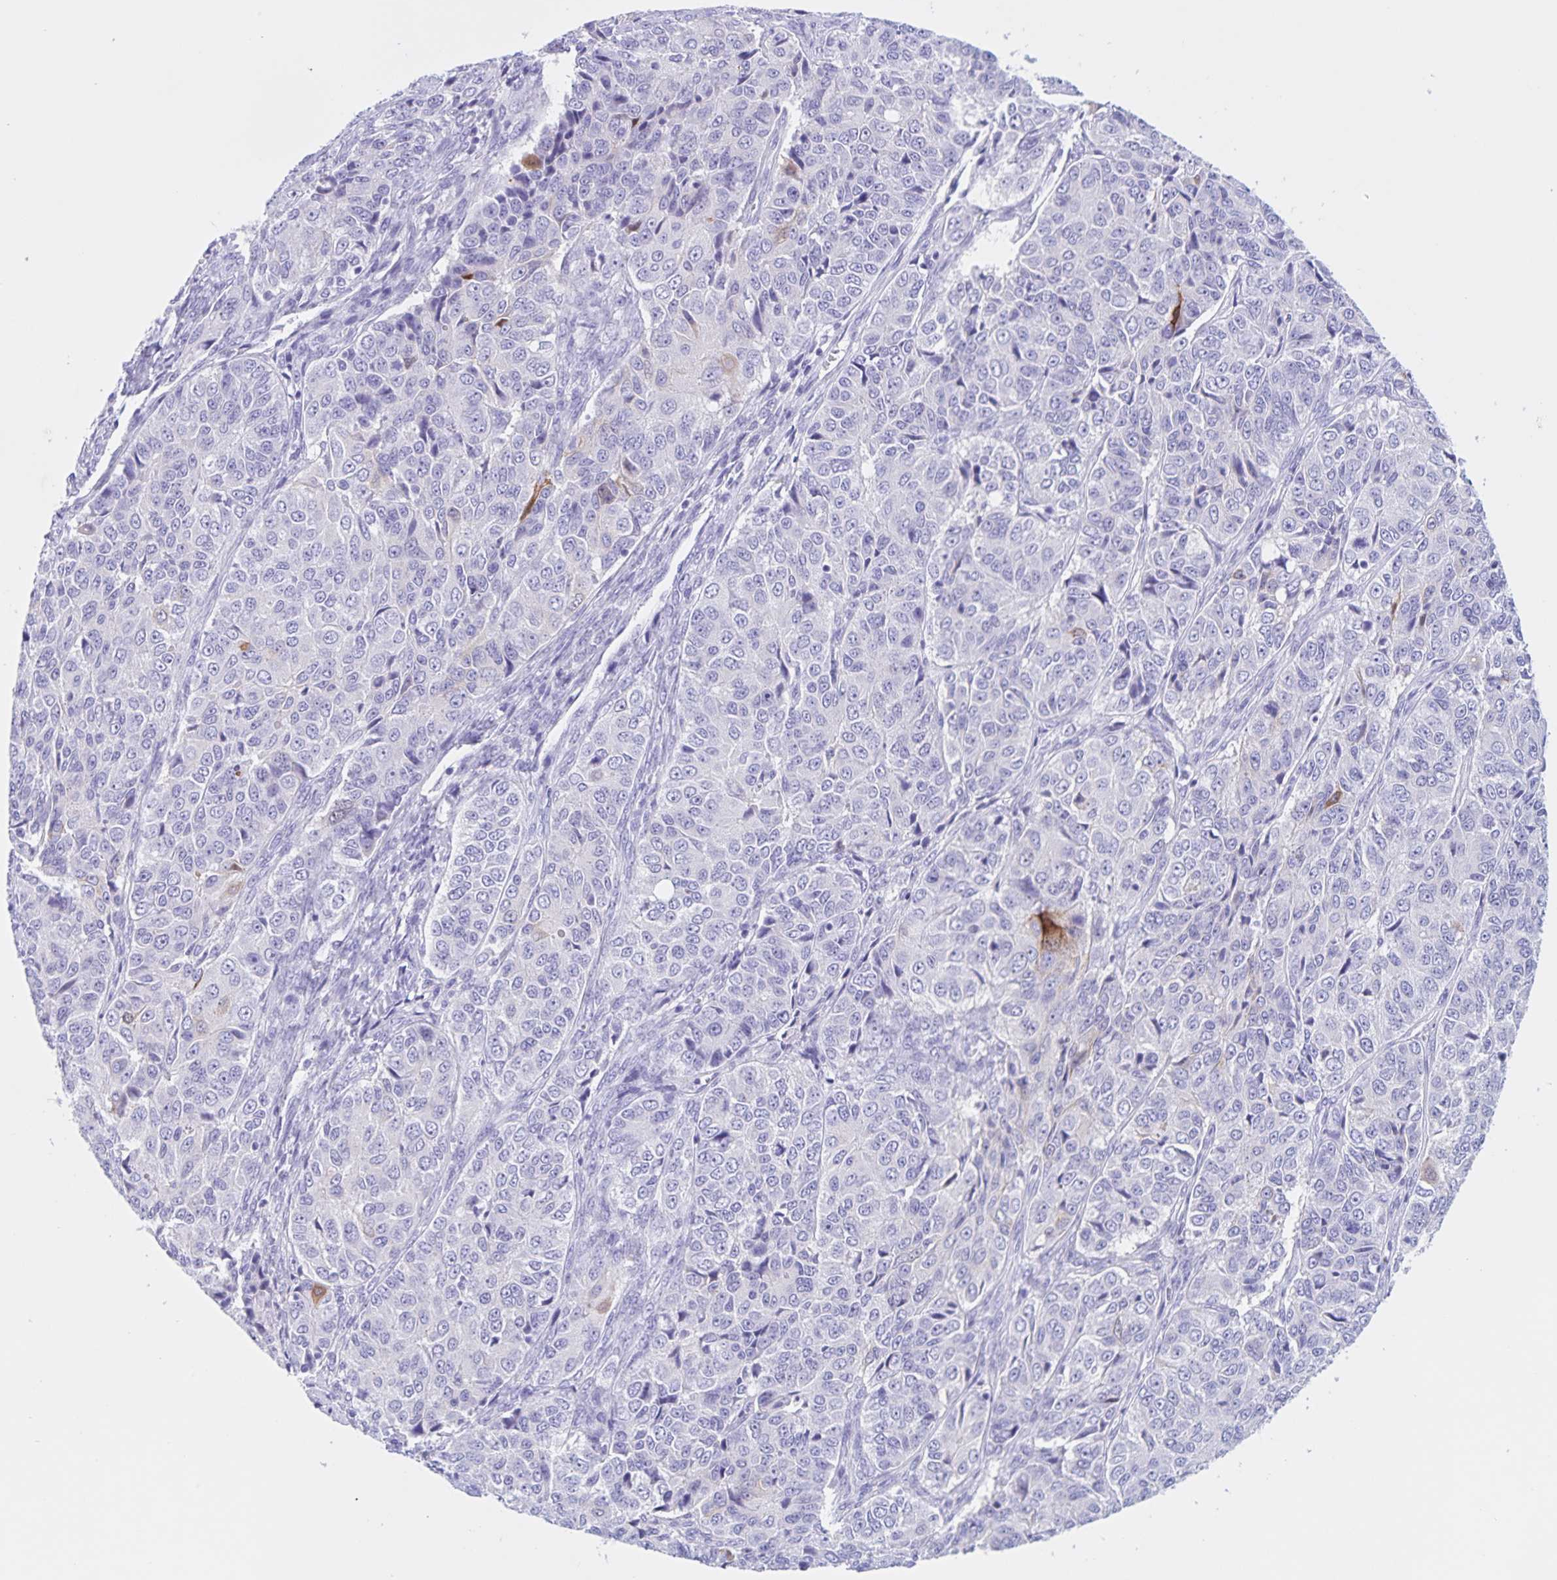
{"staining": {"intensity": "negative", "quantity": "none", "location": "none"}, "tissue": "ovarian cancer", "cell_type": "Tumor cells", "image_type": "cancer", "snomed": [{"axis": "morphology", "description": "Carcinoma, endometroid"}, {"axis": "topography", "description": "Ovary"}], "caption": "Tumor cells are negative for brown protein staining in ovarian cancer (endometroid carcinoma).", "gene": "TGIF2LX", "patient": {"sex": "female", "age": 51}}